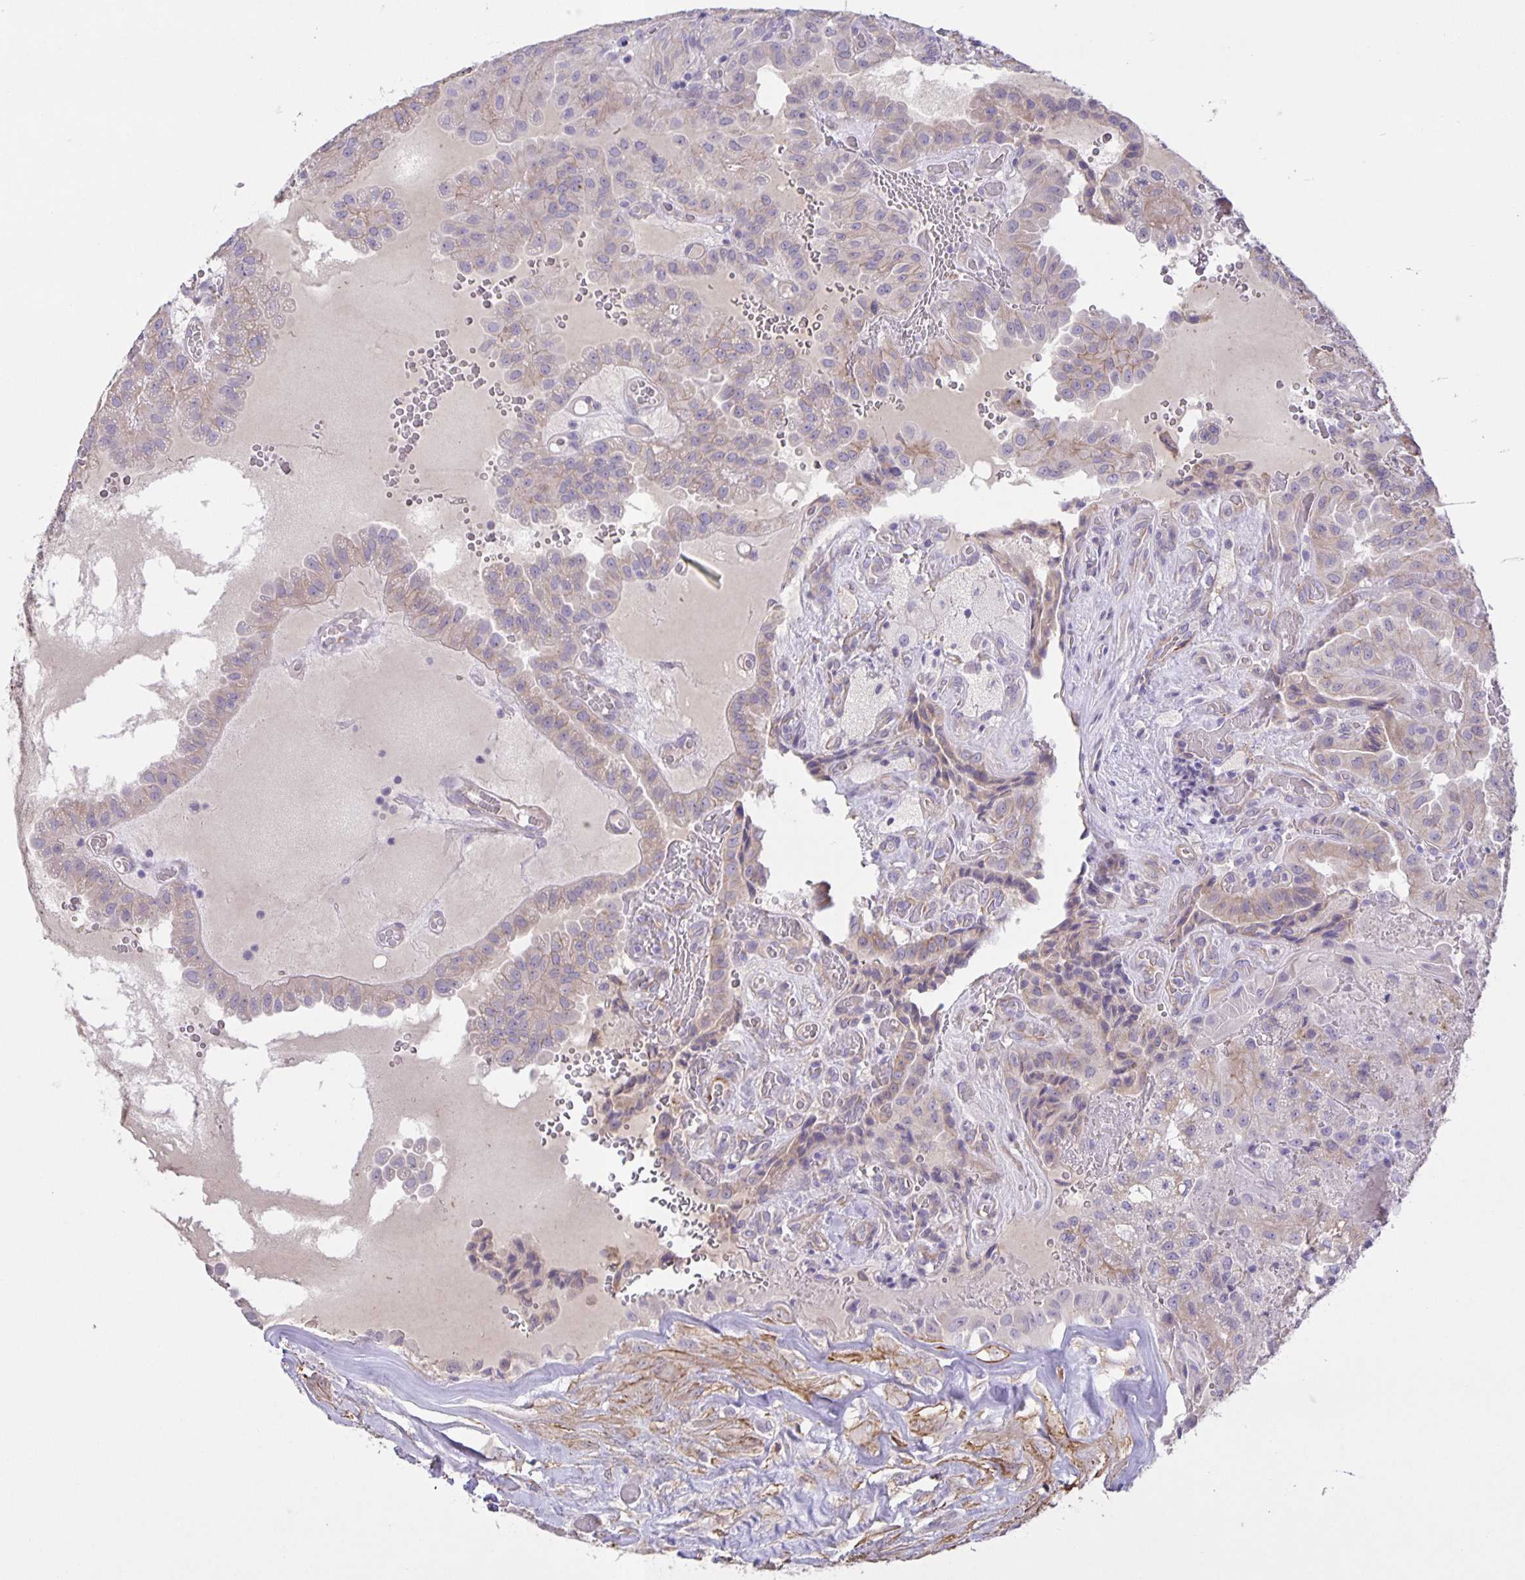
{"staining": {"intensity": "weak", "quantity": "<25%", "location": "cytoplasmic/membranous"}, "tissue": "thyroid cancer", "cell_type": "Tumor cells", "image_type": "cancer", "snomed": [{"axis": "morphology", "description": "Papillary adenocarcinoma, NOS"}, {"axis": "morphology", "description": "Papillary adenoma metastatic"}, {"axis": "topography", "description": "Thyroid gland"}], "caption": "Tumor cells are negative for protein expression in human thyroid cancer (papillary adenoma metastatic).", "gene": "SRCIN1", "patient": {"sex": "male", "age": 87}}